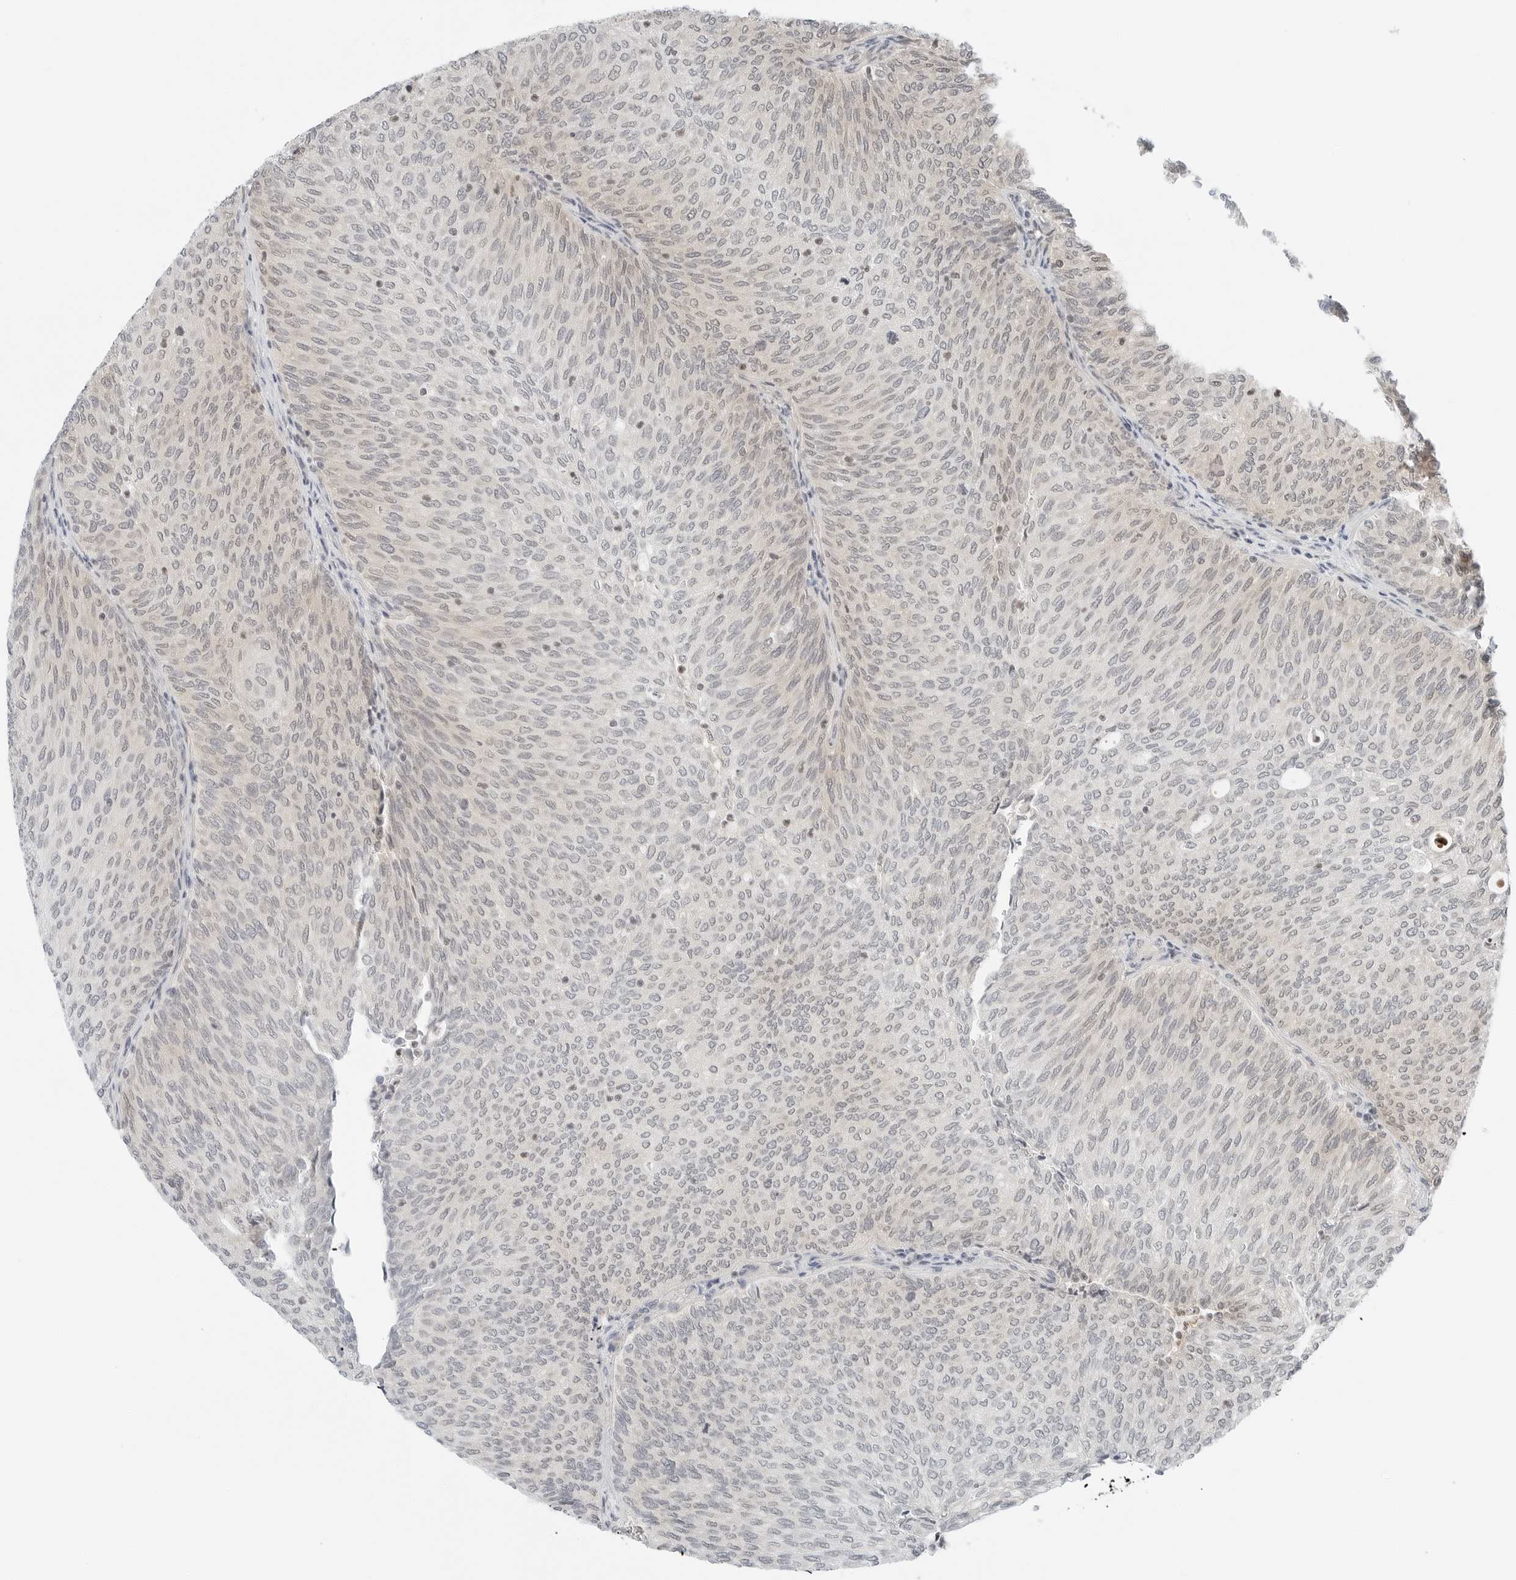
{"staining": {"intensity": "weak", "quantity": "25%-75%", "location": "nuclear"}, "tissue": "urothelial cancer", "cell_type": "Tumor cells", "image_type": "cancer", "snomed": [{"axis": "morphology", "description": "Urothelial carcinoma, Low grade"}, {"axis": "topography", "description": "Urinary bladder"}], "caption": "Immunohistochemical staining of low-grade urothelial carcinoma demonstrates low levels of weak nuclear protein positivity in about 25%-75% of tumor cells.", "gene": "IQCC", "patient": {"sex": "female", "age": 79}}